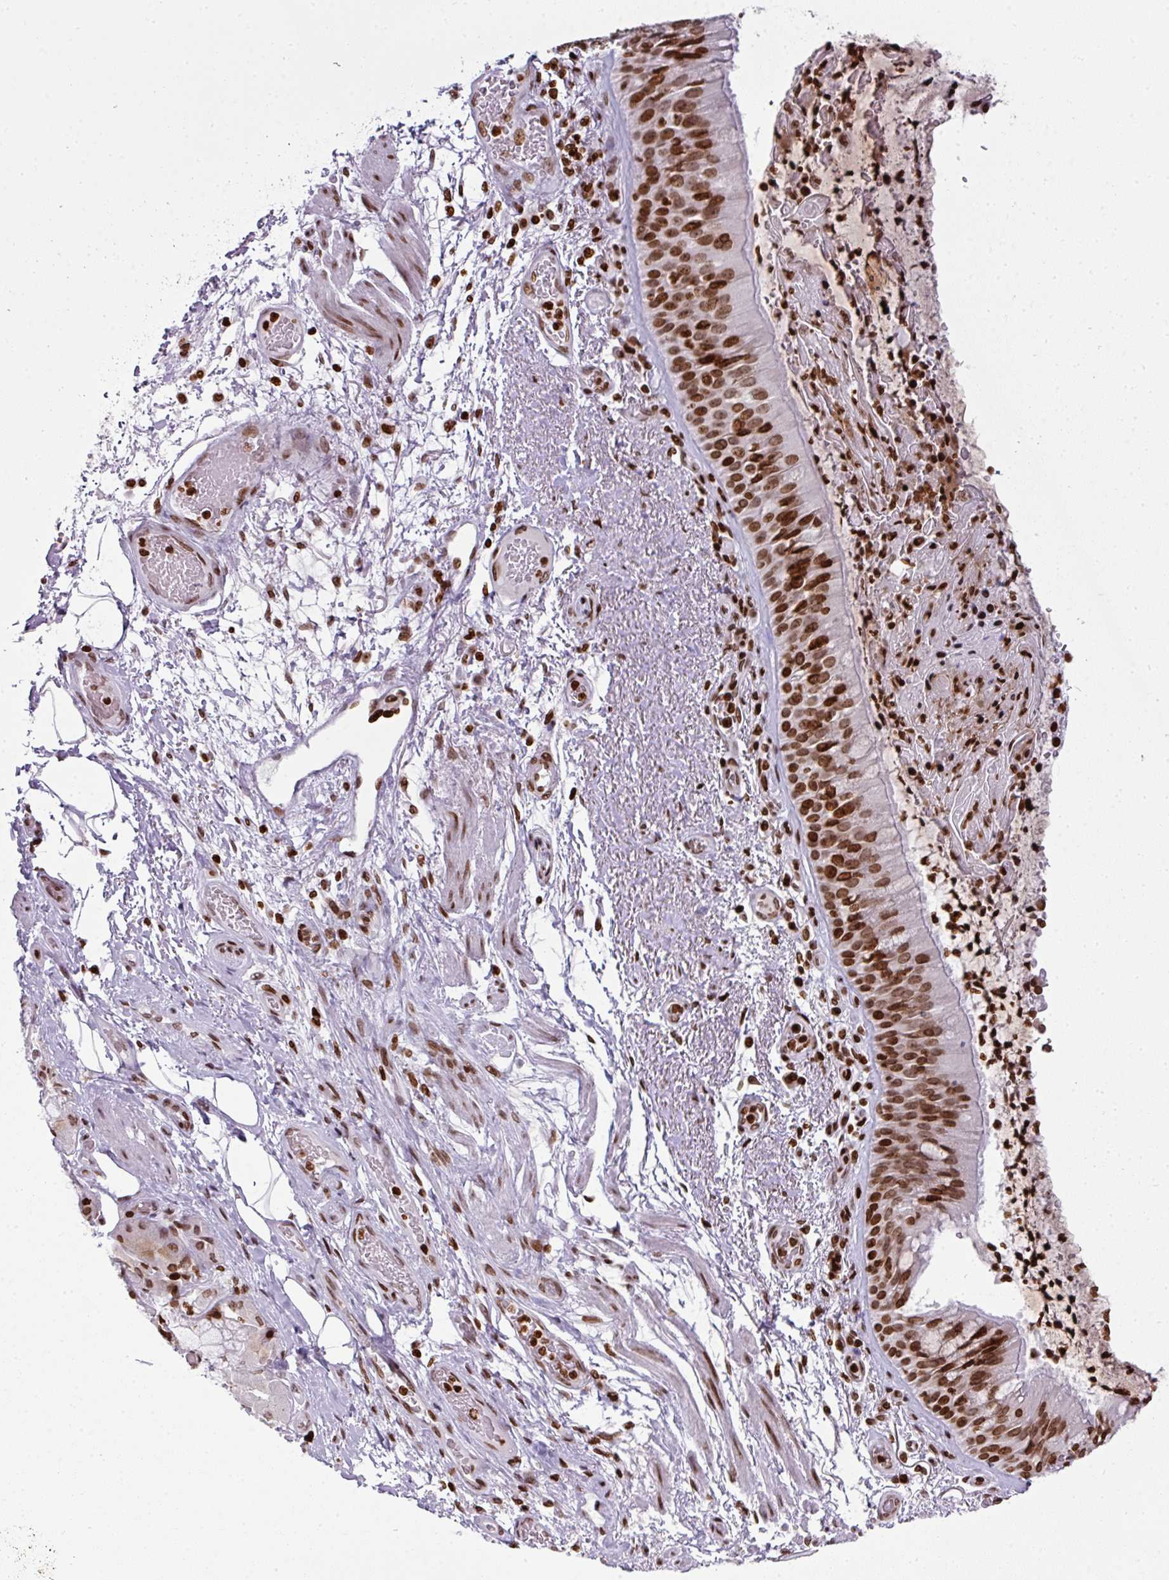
{"staining": {"intensity": "moderate", "quantity": ">75%", "location": "nuclear"}, "tissue": "bronchus", "cell_type": "Respiratory epithelial cells", "image_type": "normal", "snomed": [{"axis": "morphology", "description": "Normal tissue, NOS"}, {"axis": "topography", "description": "Cartilage tissue"}, {"axis": "topography", "description": "Bronchus"}], "caption": "A medium amount of moderate nuclear expression is present in approximately >75% of respiratory epithelial cells in benign bronchus.", "gene": "RASL11A", "patient": {"sex": "male", "age": 63}}